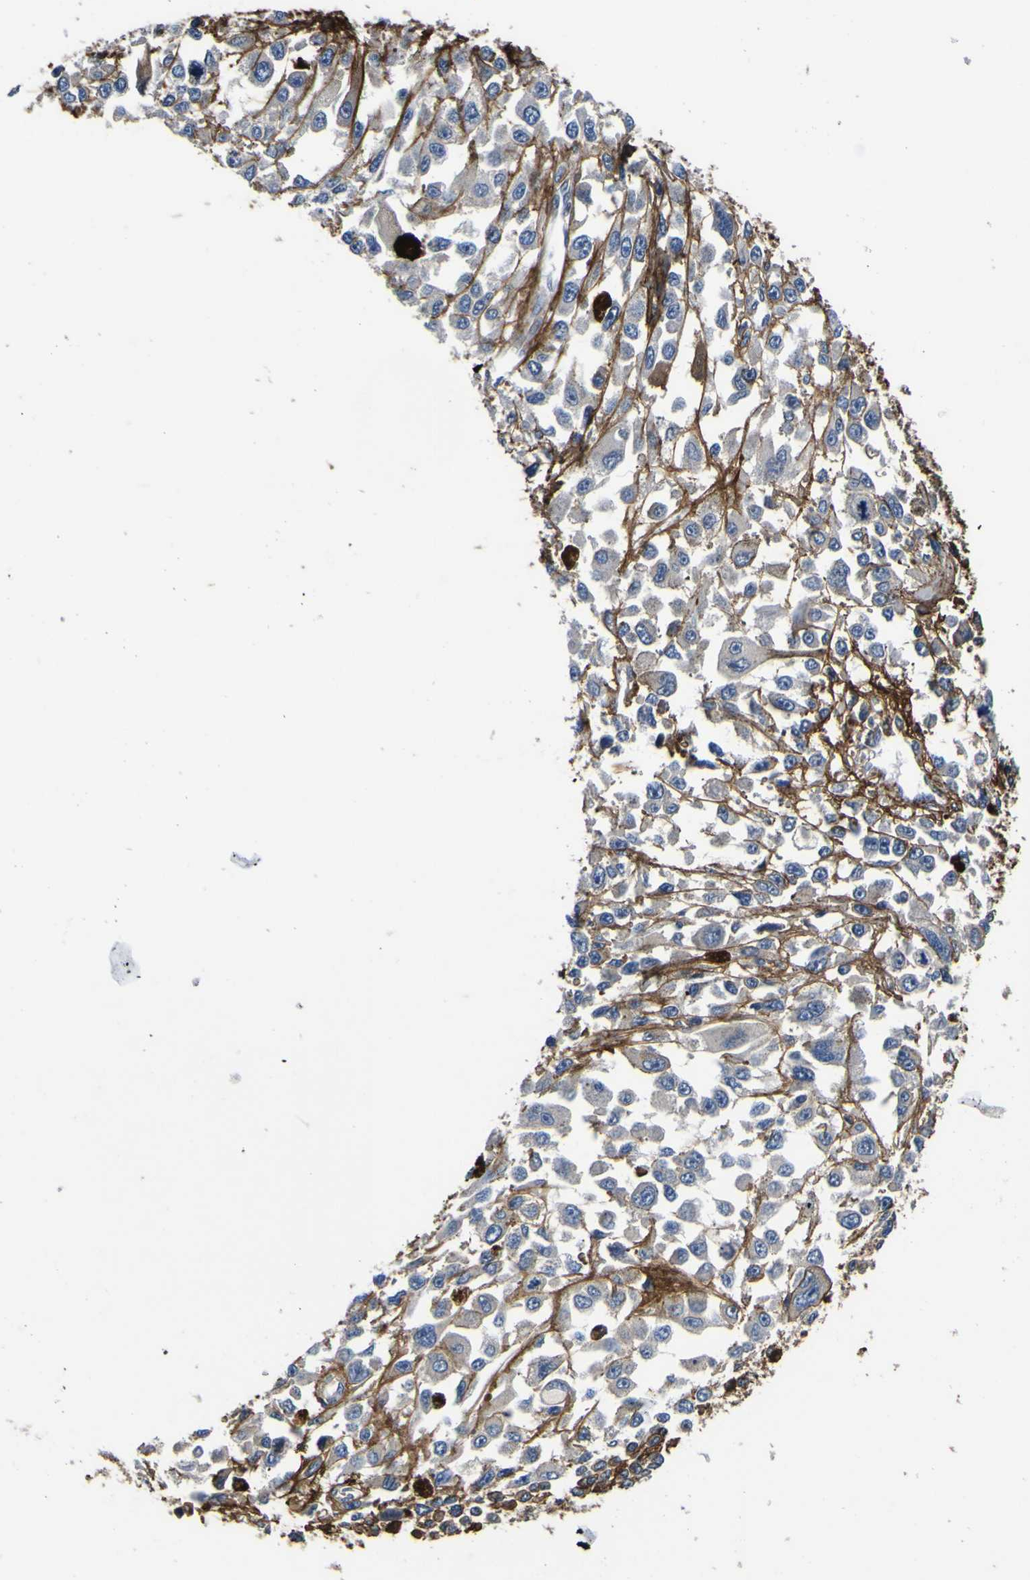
{"staining": {"intensity": "negative", "quantity": "none", "location": "none"}, "tissue": "melanoma", "cell_type": "Tumor cells", "image_type": "cancer", "snomed": [{"axis": "morphology", "description": "Malignant melanoma, Metastatic site"}, {"axis": "topography", "description": "Lymph node"}], "caption": "Photomicrograph shows no protein staining in tumor cells of malignant melanoma (metastatic site) tissue. (DAB immunohistochemistry visualized using brightfield microscopy, high magnification).", "gene": "POSTN", "patient": {"sex": "male", "age": 59}}